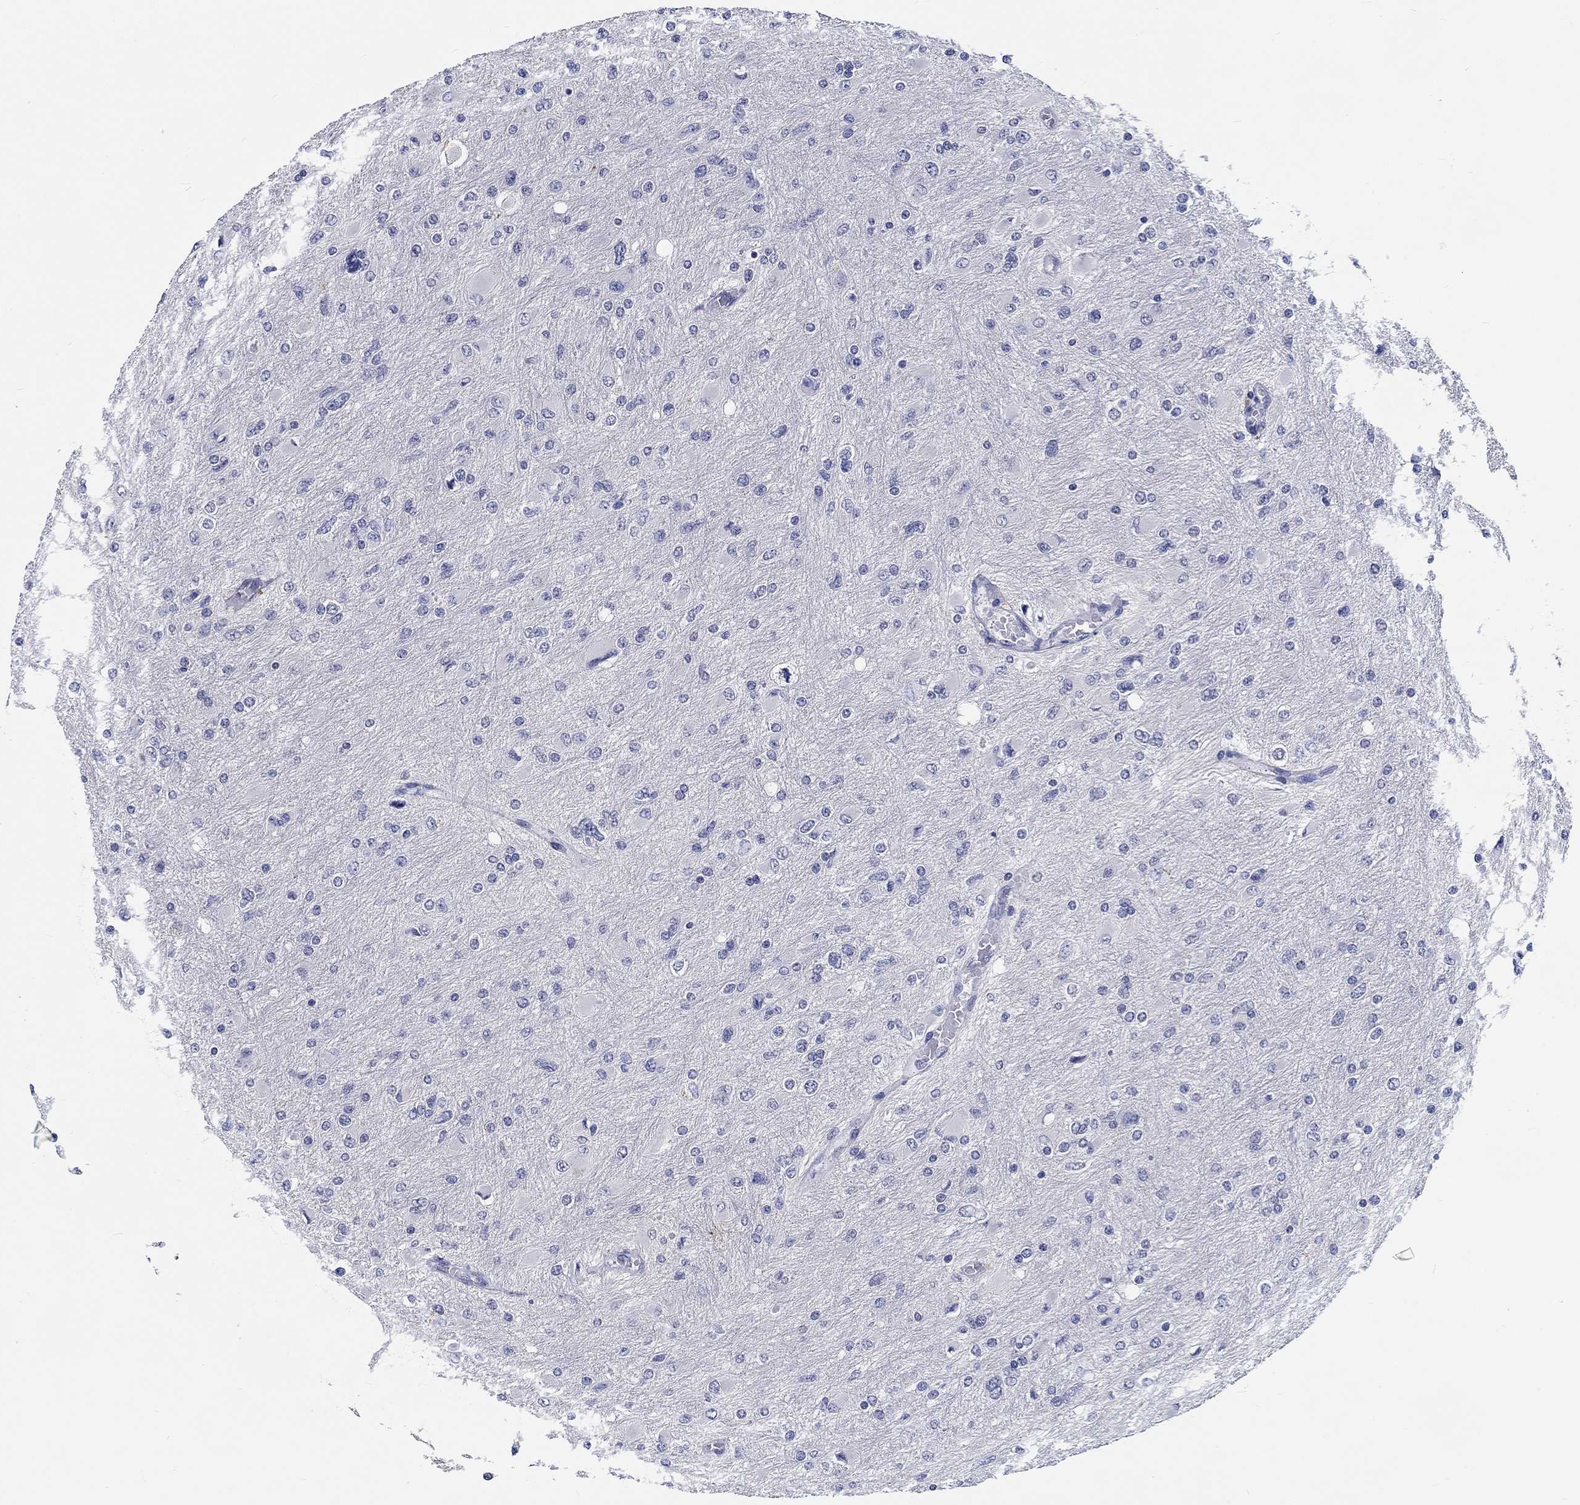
{"staining": {"intensity": "moderate", "quantity": "<25%", "location": "cytoplasmic/membranous"}, "tissue": "glioma", "cell_type": "Tumor cells", "image_type": "cancer", "snomed": [{"axis": "morphology", "description": "Glioma, malignant, High grade"}, {"axis": "topography", "description": "Cerebral cortex"}], "caption": "There is low levels of moderate cytoplasmic/membranous staining in tumor cells of malignant high-grade glioma, as demonstrated by immunohistochemical staining (brown color).", "gene": "GRIN1", "patient": {"sex": "female", "age": 36}}